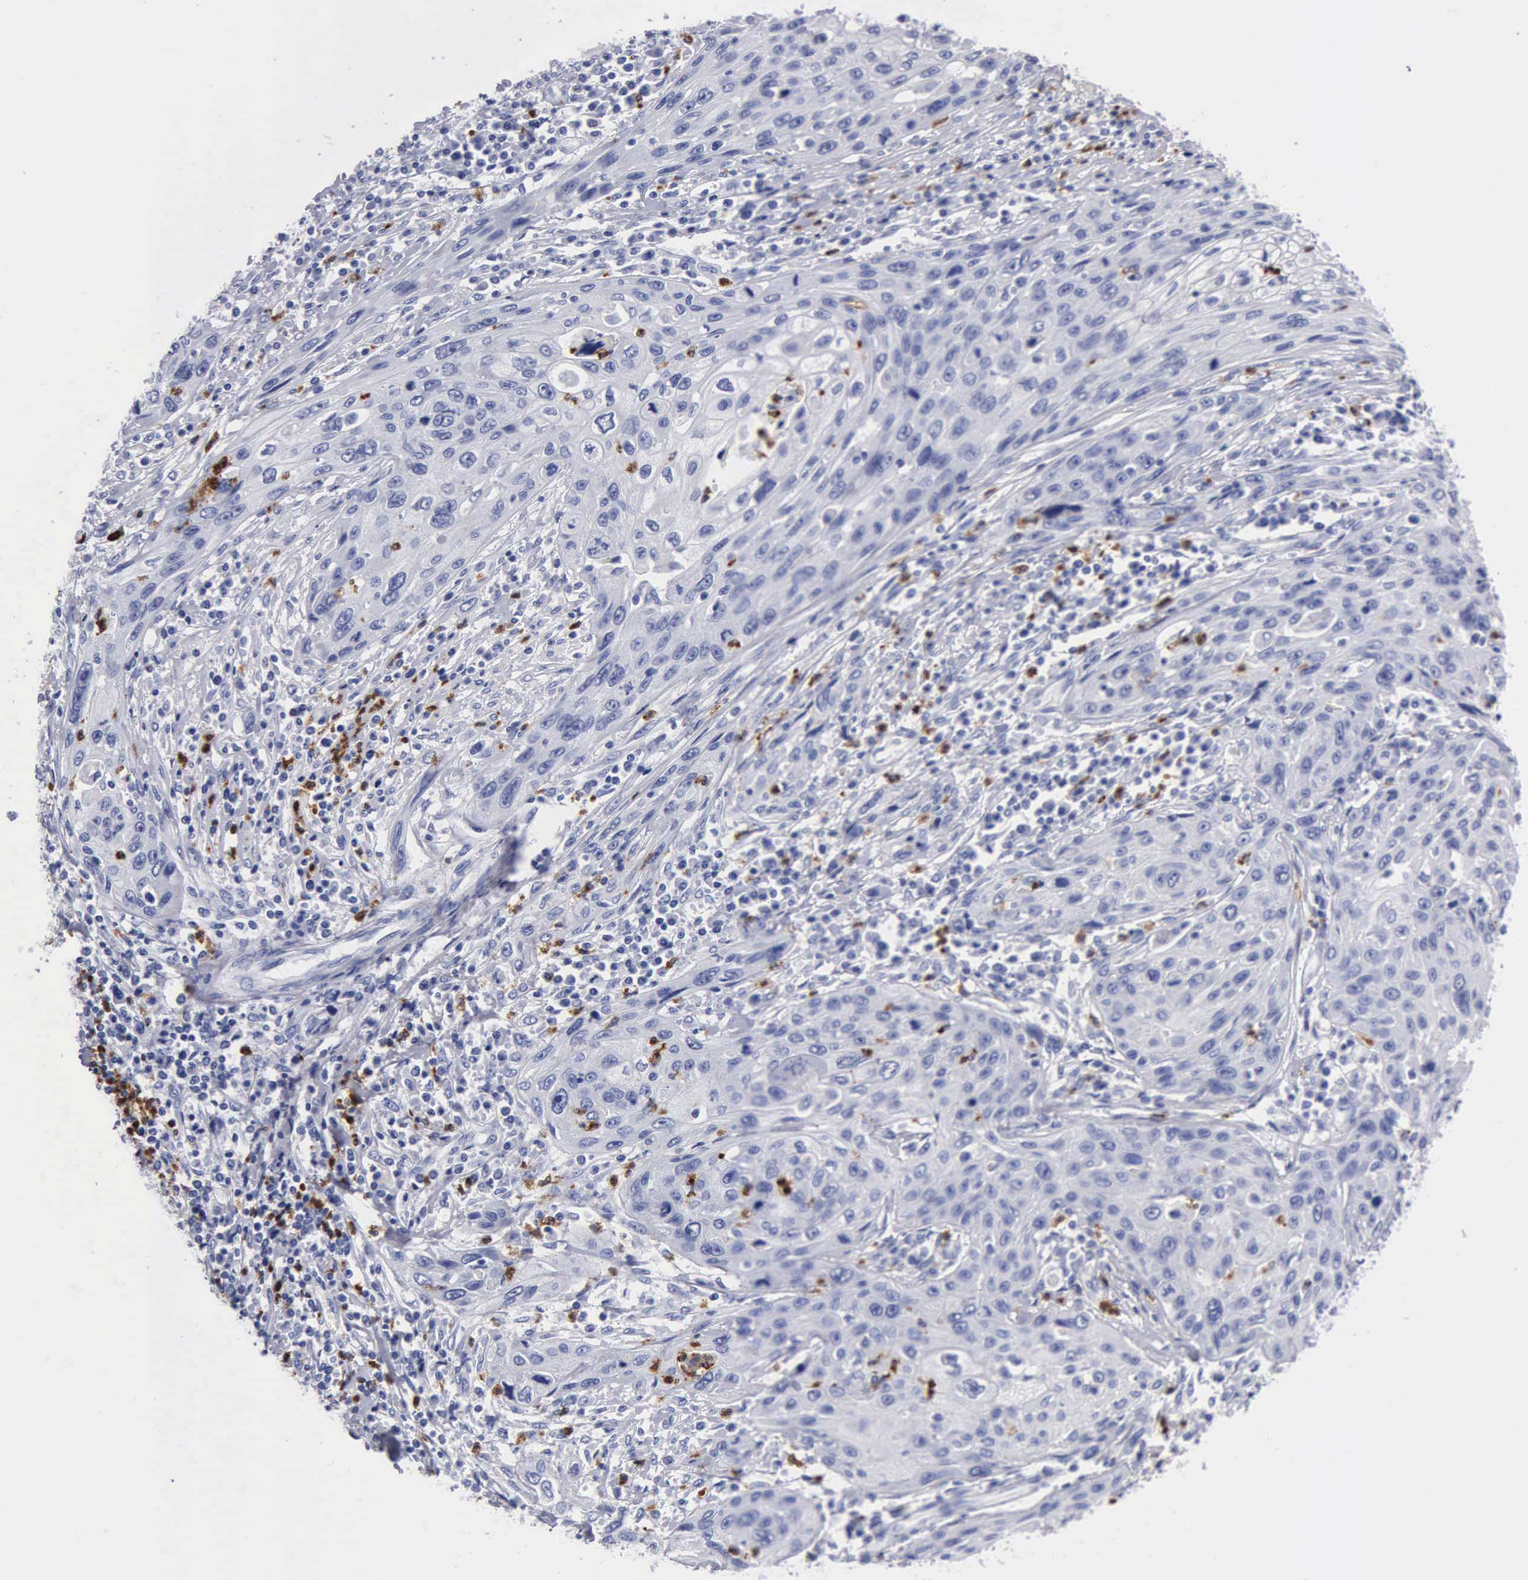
{"staining": {"intensity": "negative", "quantity": "none", "location": "none"}, "tissue": "cervical cancer", "cell_type": "Tumor cells", "image_type": "cancer", "snomed": [{"axis": "morphology", "description": "Squamous cell carcinoma, NOS"}, {"axis": "topography", "description": "Cervix"}], "caption": "Tumor cells show no significant protein staining in cervical cancer (squamous cell carcinoma). (DAB (3,3'-diaminobenzidine) immunohistochemistry, high magnification).", "gene": "CTSG", "patient": {"sex": "female", "age": 32}}